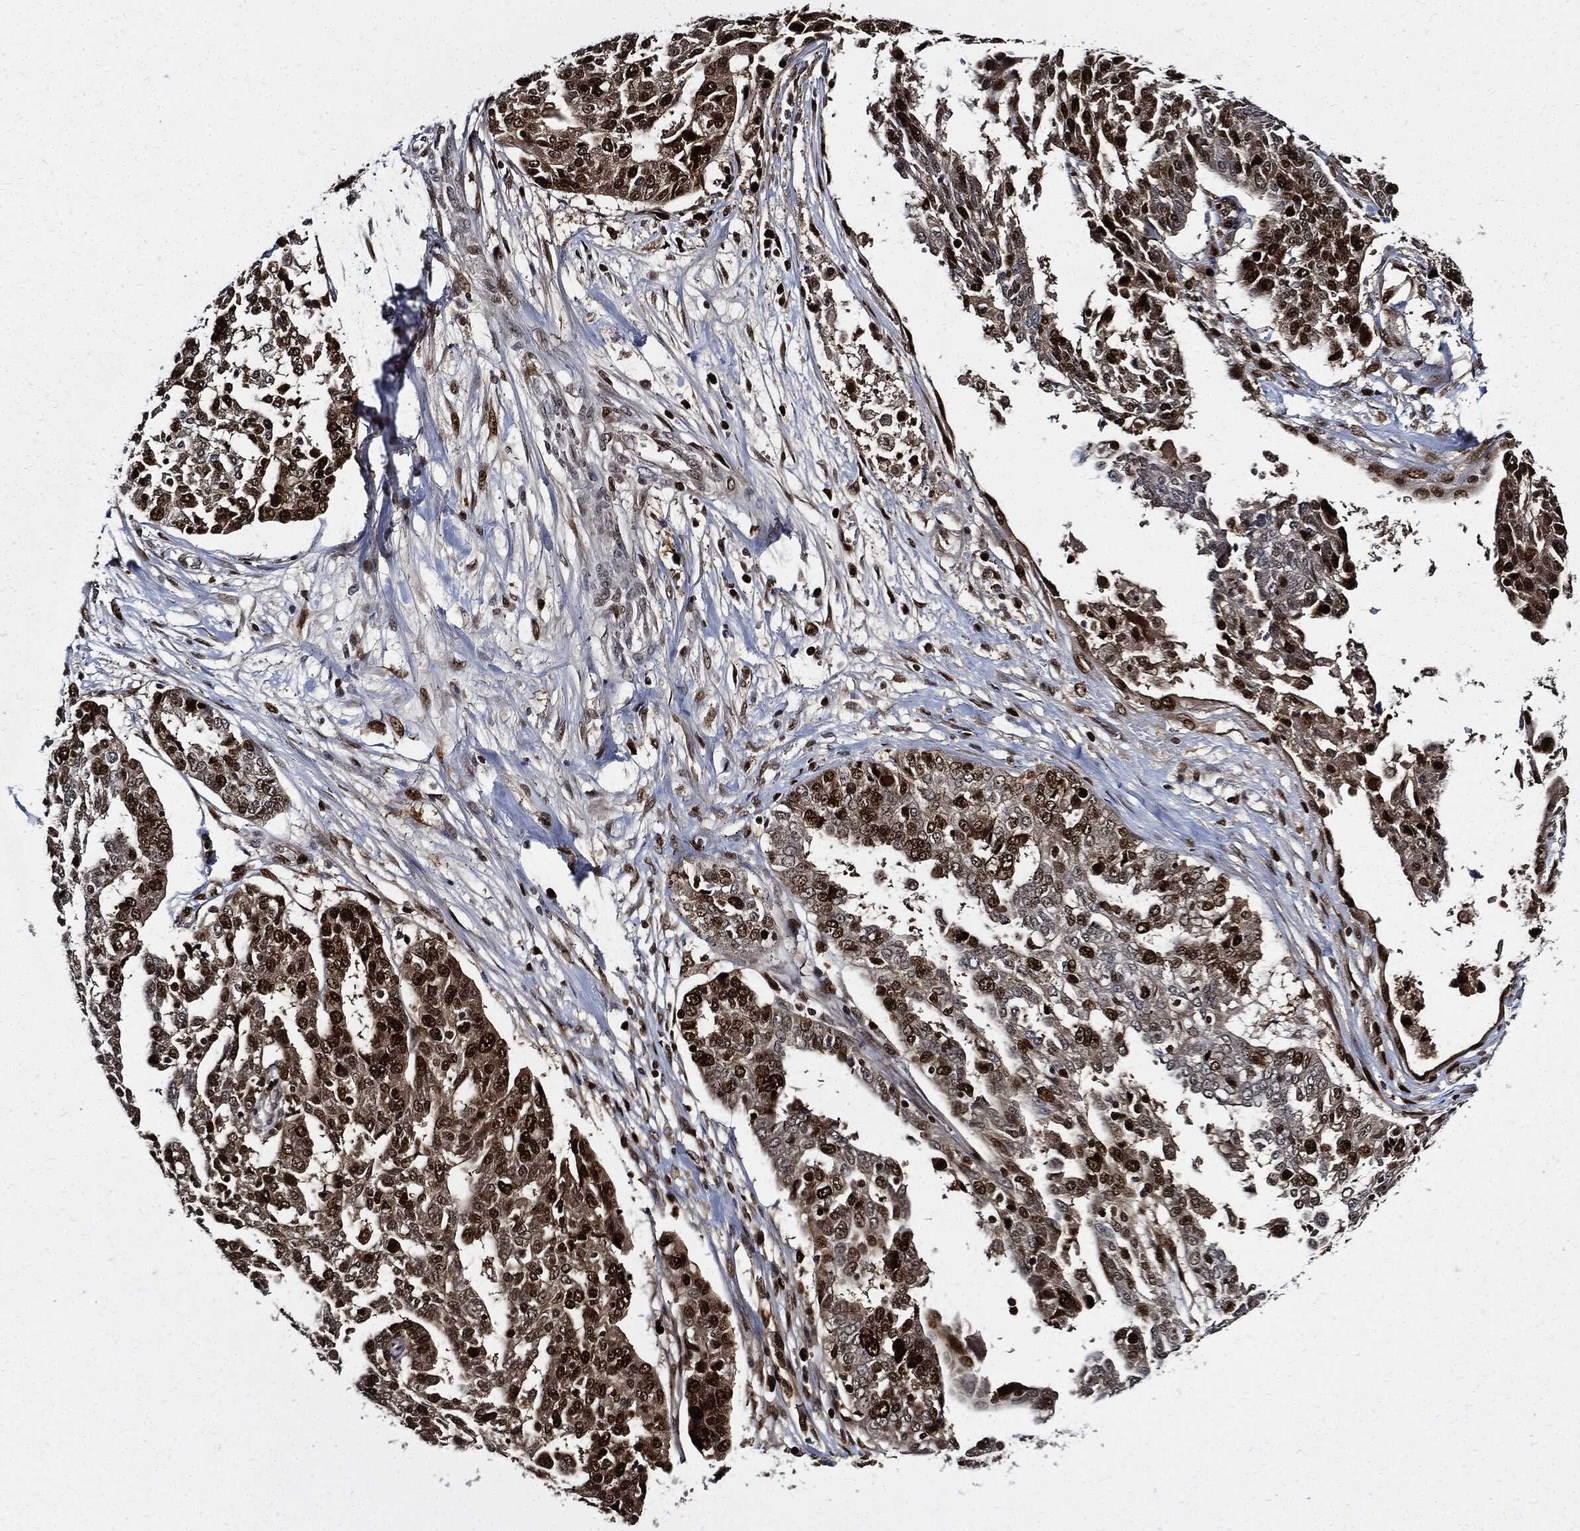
{"staining": {"intensity": "strong", "quantity": "25%-75%", "location": "nuclear"}, "tissue": "ovarian cancer", "cell_type": "Tumor cells", "image_type": "cancer", "snomed": [{"axis": "morphology", "description": "Cystadenocarcinoma, serous, NOS"}, {"axis": "topography", "description": "Ovary"}], "caption": "Immunohistochemical staining of human ovarian serous cystadenocarcinoma demonstrates strong nuclear protein expression in approximately 25%-75% of tumor cells.", "gene": "PCNA", "patient": {"sex": "female", "age": 67}}